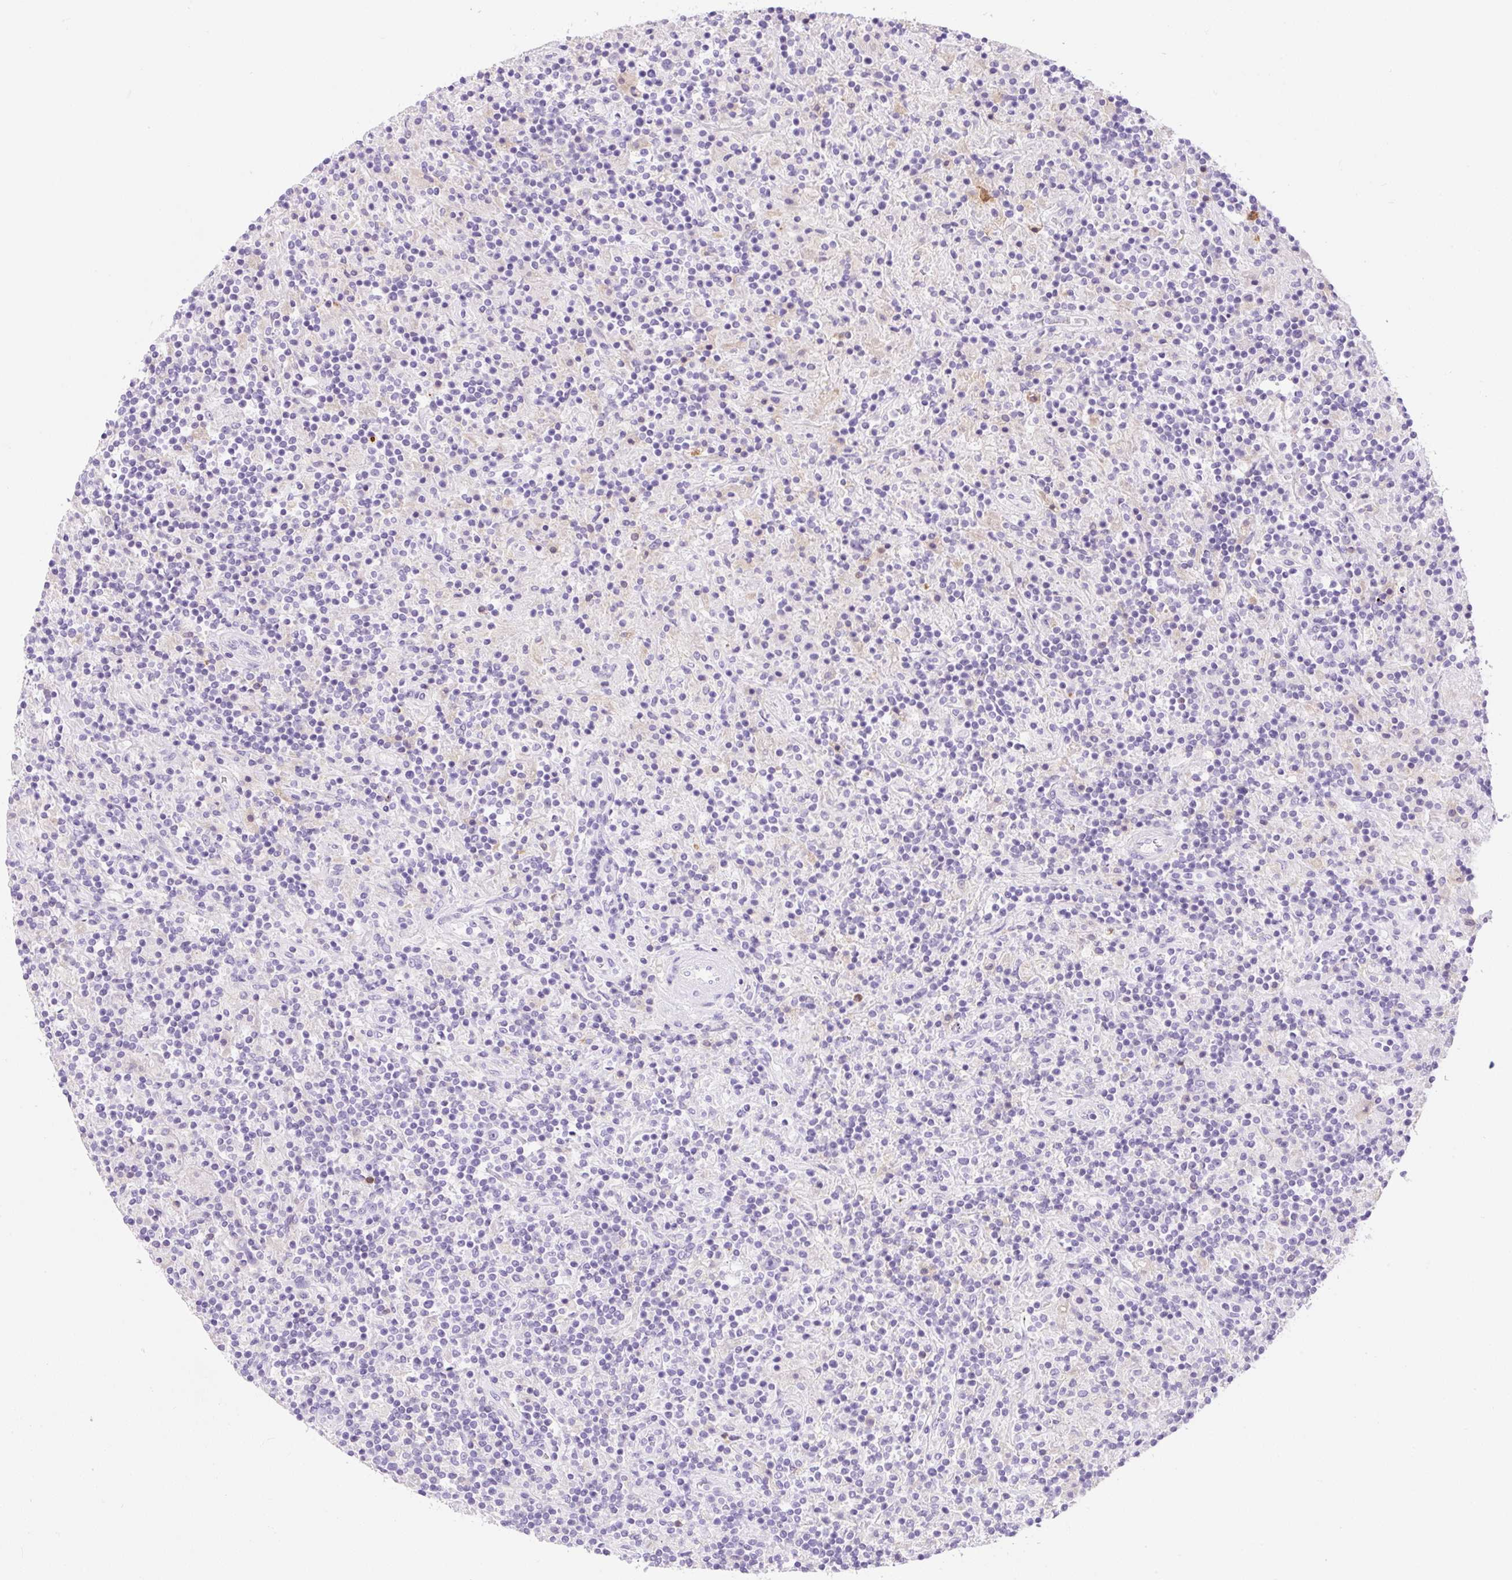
{"staining": {"intensity": "negative", "quantity": "none", "location": "none"}, "tissue": "lymphoma", "cell_type": "Tumor cells", "image_type": "cancer", "snomed": [{"axis": "morphology", "description": "Hodgkin's disease, NOS"}, {"axis": "topography", "description": "Lymph node"}], "caption": "The immunohistochemistry micrograph has no significant expression in tumor cells of lymphoma tissue.", "gene": "NDST3", "patient": {"sex": "male", "age": 70}}